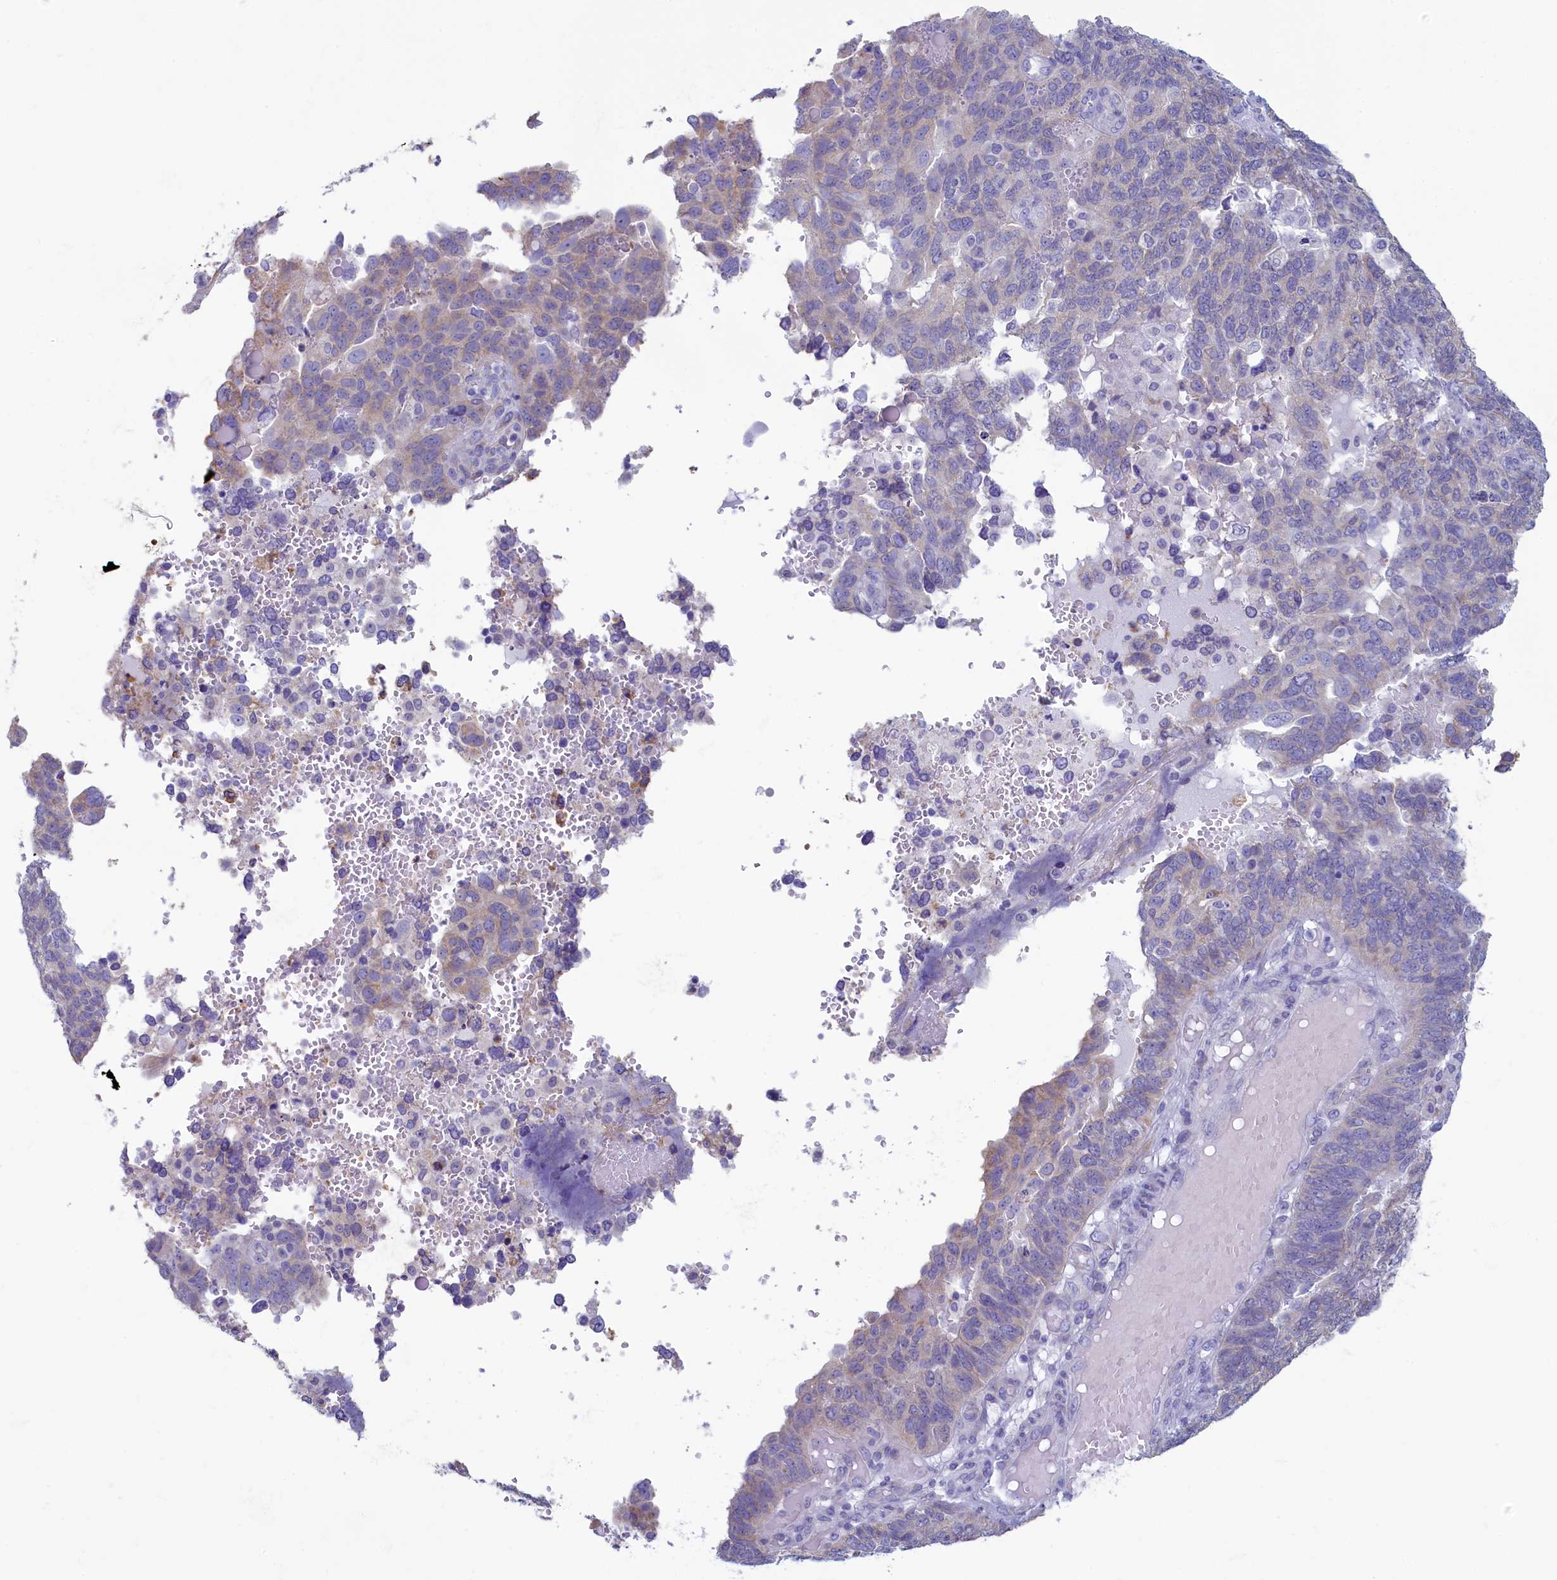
{"staining": {"intensity": "weak", "quantity": "<25%", "location": "cytoplasmic/membranous"}, "tissue": "endometrial cancer", "cell_type": "Tumor cells", "image_type": "cancer", "snomed": [{"axis": "morphology", "description": "Adenocarcinoma, NOS"}, {"axis": "topography", "description": "Endometrium"}], "caption": "There is no significant positivity in tumor cells of endometrial adenocarcinoma.", "gene": "SKA3", "patient": {"sex": "female", "age": 66}}